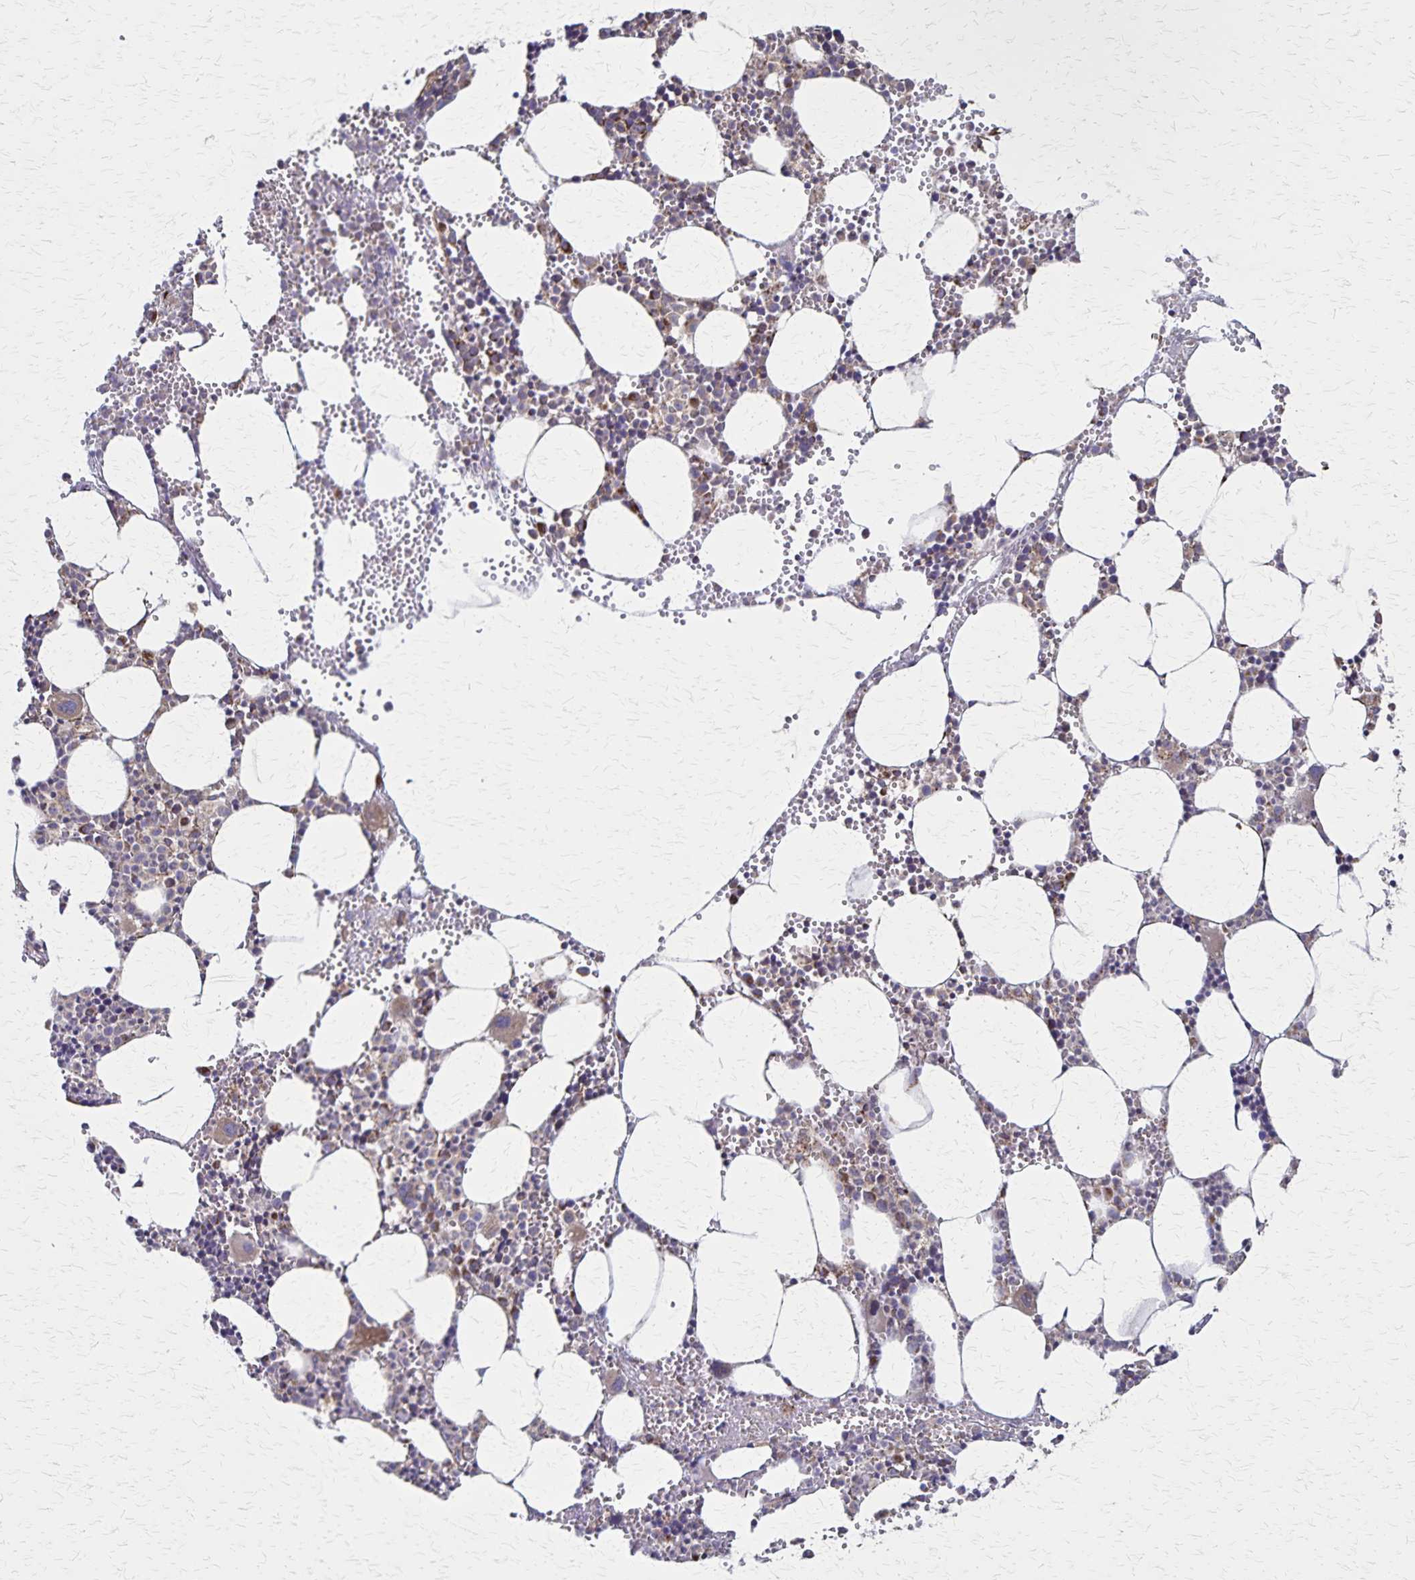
{"staining": {"intensity": "moderate", "quantity": "<25%", "location": "cytoplasmic/membranous"}, "tissue": "bone marrow", "cell_type": "Hematopoietic cells", "image_type": "normal", "snomed": [{"axis": "morphology", "description": "Normal tissue, NOS"}, {"axis": "topography", "description": "Bone marrow"}], "caption": "Normal bone marrow demonstrates moderate cytoplasmic/membranous staining in about <25% of hematopoietic cells.", "gene": "NFS1", "patient": {"sex": "male", "age": 89}}